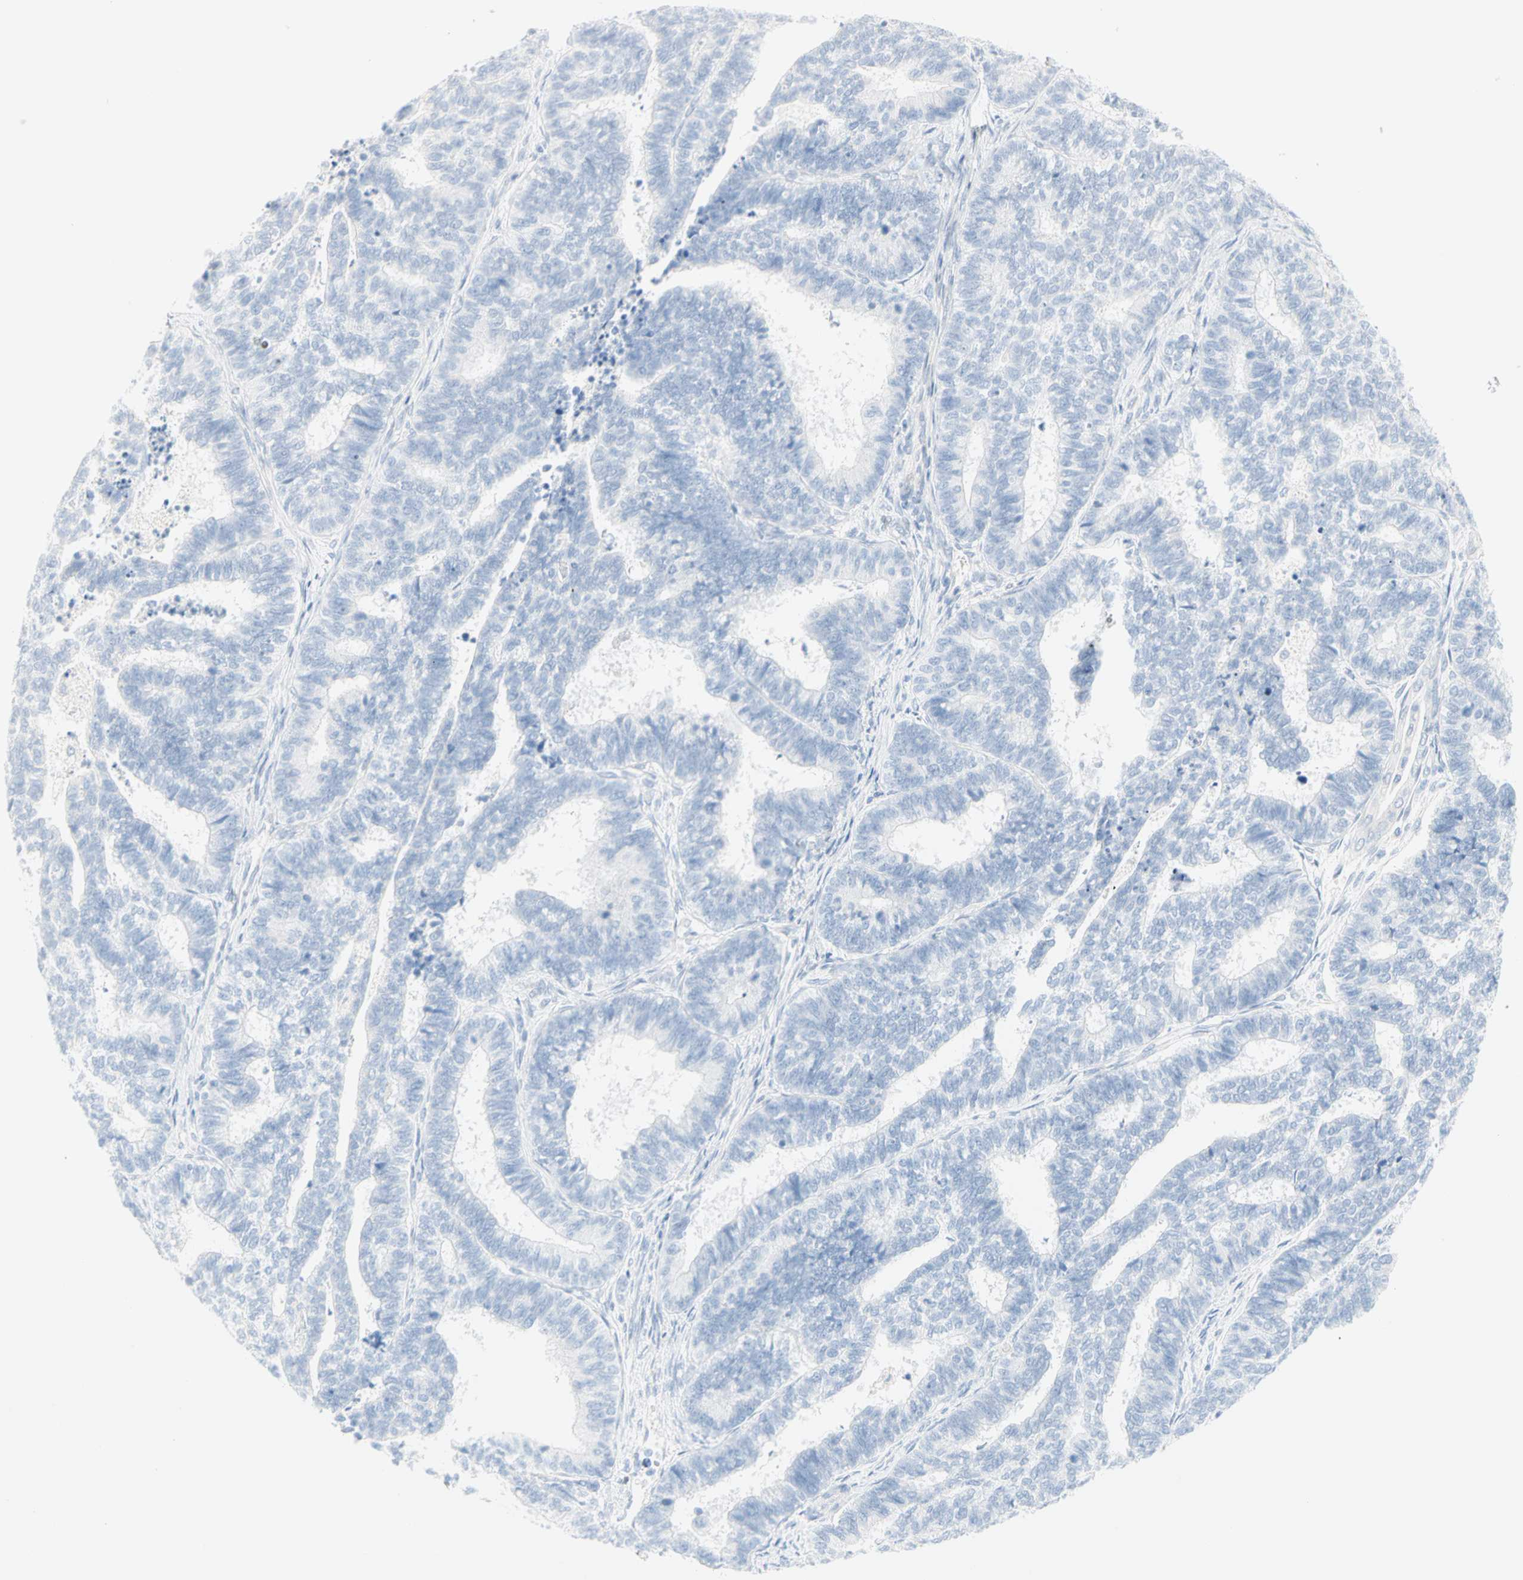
{"staining": {"intensity": "negative", "quantity": "none", "location": "none"}, "tissue": "endometrial cancer", "cell_type": "Tumor cells", "image_type": "cancer", "snomed": [{"axis": "morphology", "description": "Adenocarcinoma, NOS"}, {"axis": "topography", "description": "Endometrium"}], "caption": "Tumor cells show no significant staining in endometrial cancer (adenocarcinoma).", "gene": "SELENBP1", "patient": {"sex": "female", "age": 70}}